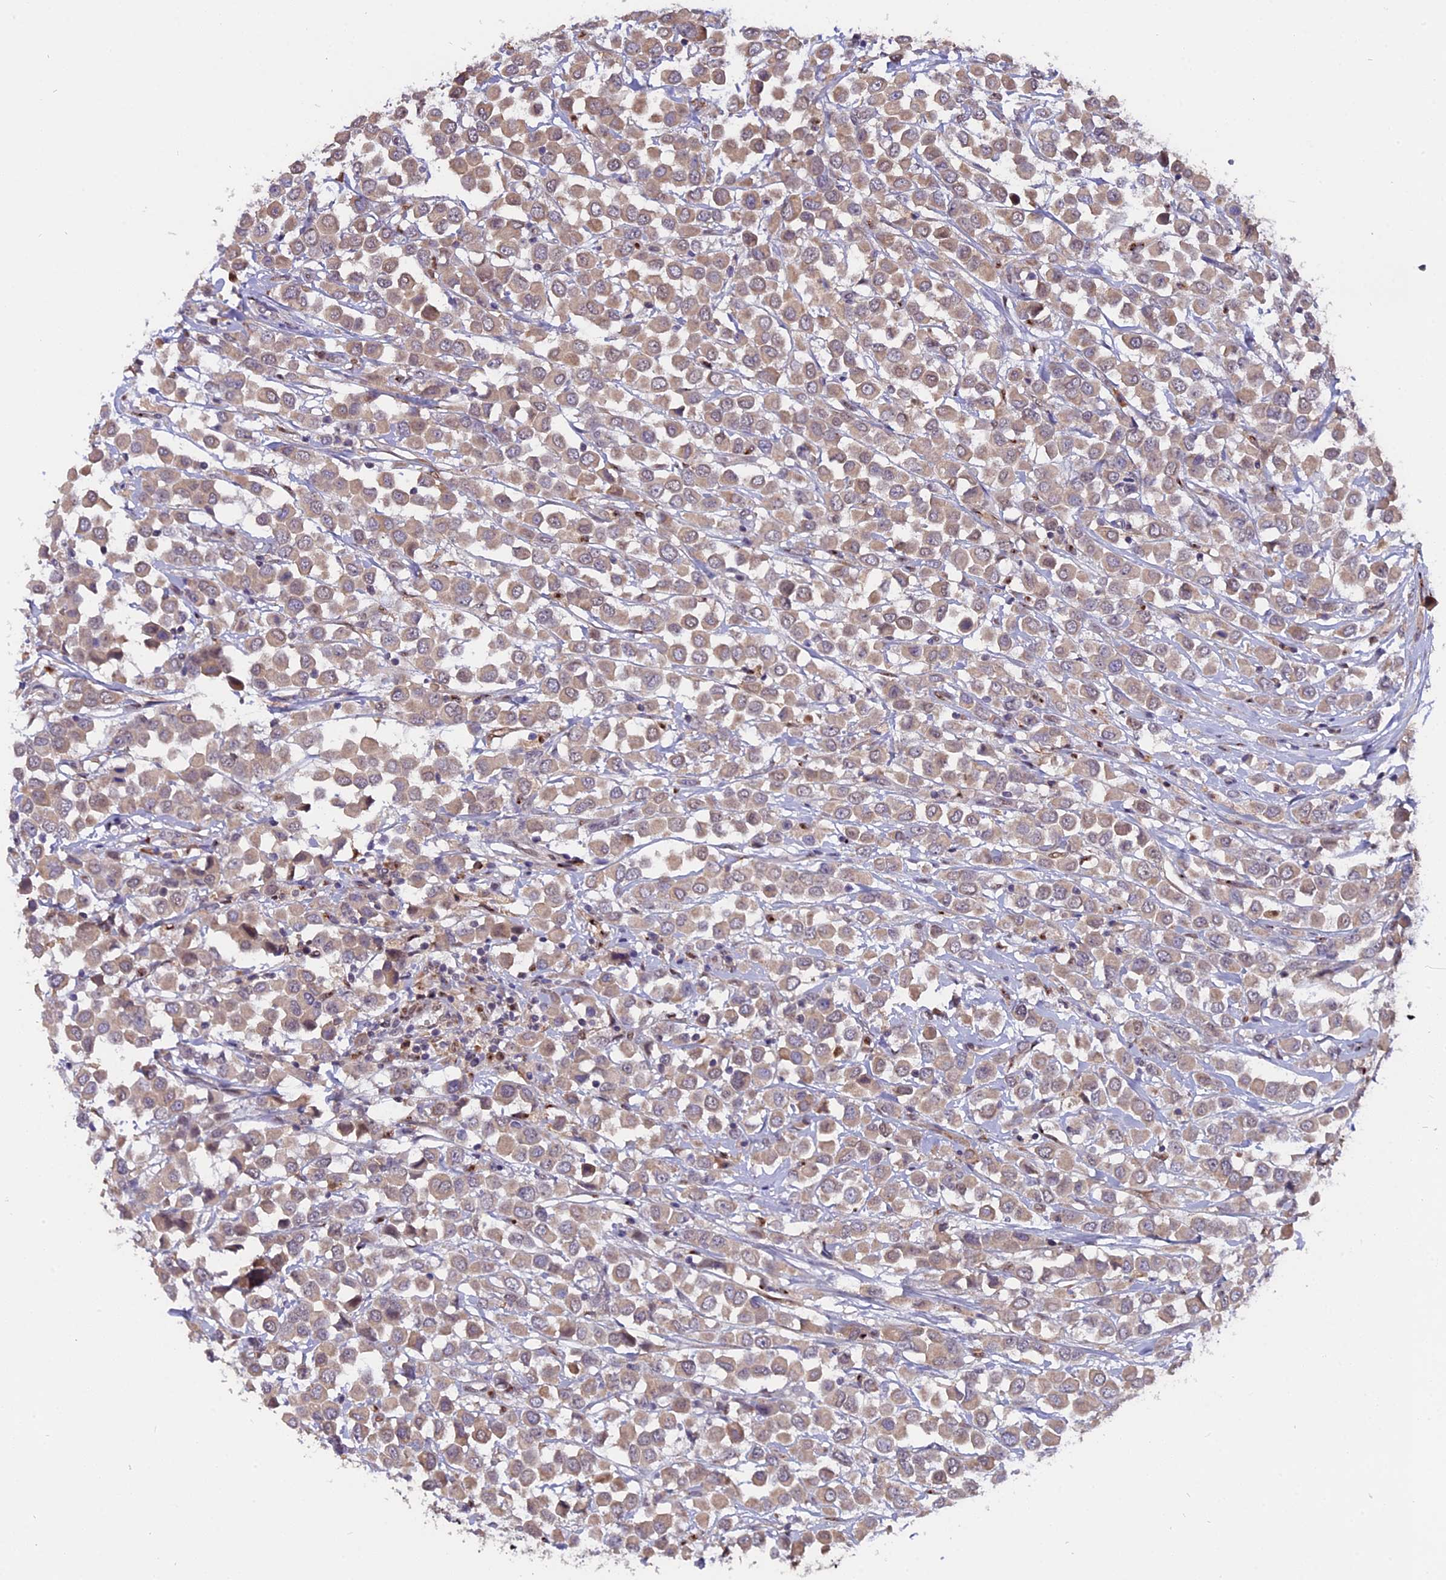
{"staining": {"intensity": "weak", "quantity": ">75%", "location": "cytoplasmic/membranous"}, "tissue": "breast cancer", "cell_type": "Tumor cells", "image_type": "cancer", "snomed": [{"axis": "morphology", "description": "Duct carcinoma"}, {"axis": "topography", "description": "Breast"}], "caption": "A photomicrograph of infiltrating ductal carcinoma (breast) stained for a protein exhibits weak cytoplasmic/membranous brown staining in tumor cells.", "gene": "FAM118B", "patient": {"sex": "female", "age": 61}}